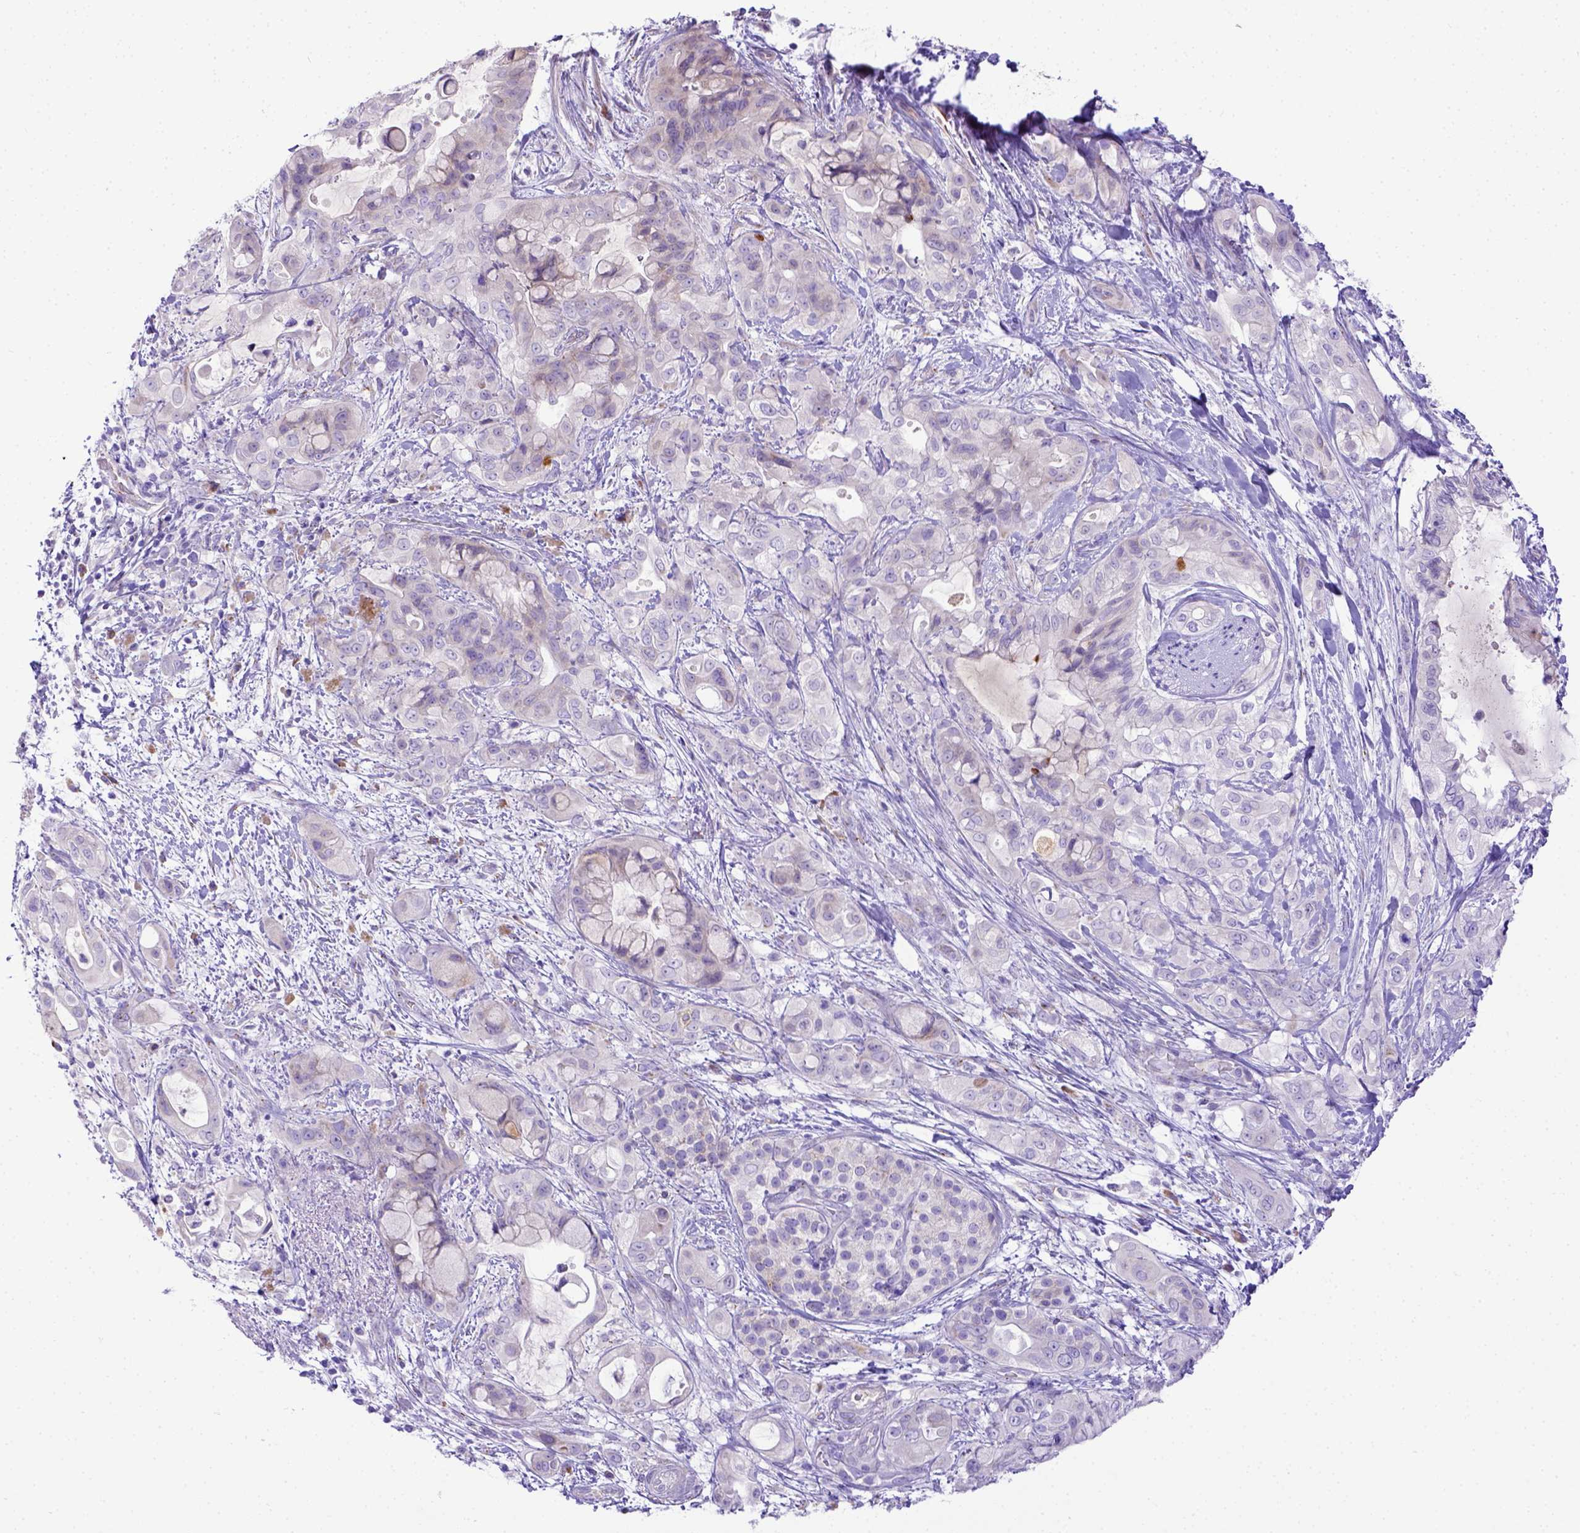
{"staining": {"intensity": "negative", "quantity": "none", "location": "none"}, "tissue": "pancreatic cancer", "cell_type": "Tumor cells", "image_type": "cancer", "snomed": [{"axis": "morphology", "description": "Adenocarcinoma, NOS"}, {"axis": "topography", "description": "Pancreas"}], "caption": "Immunohistochemistry of adenocarcinoma (pancreatic) reveals no staining in tumor cells.", "gene": "CFAP300", "patient": {"sex": "male", "age": 71}}